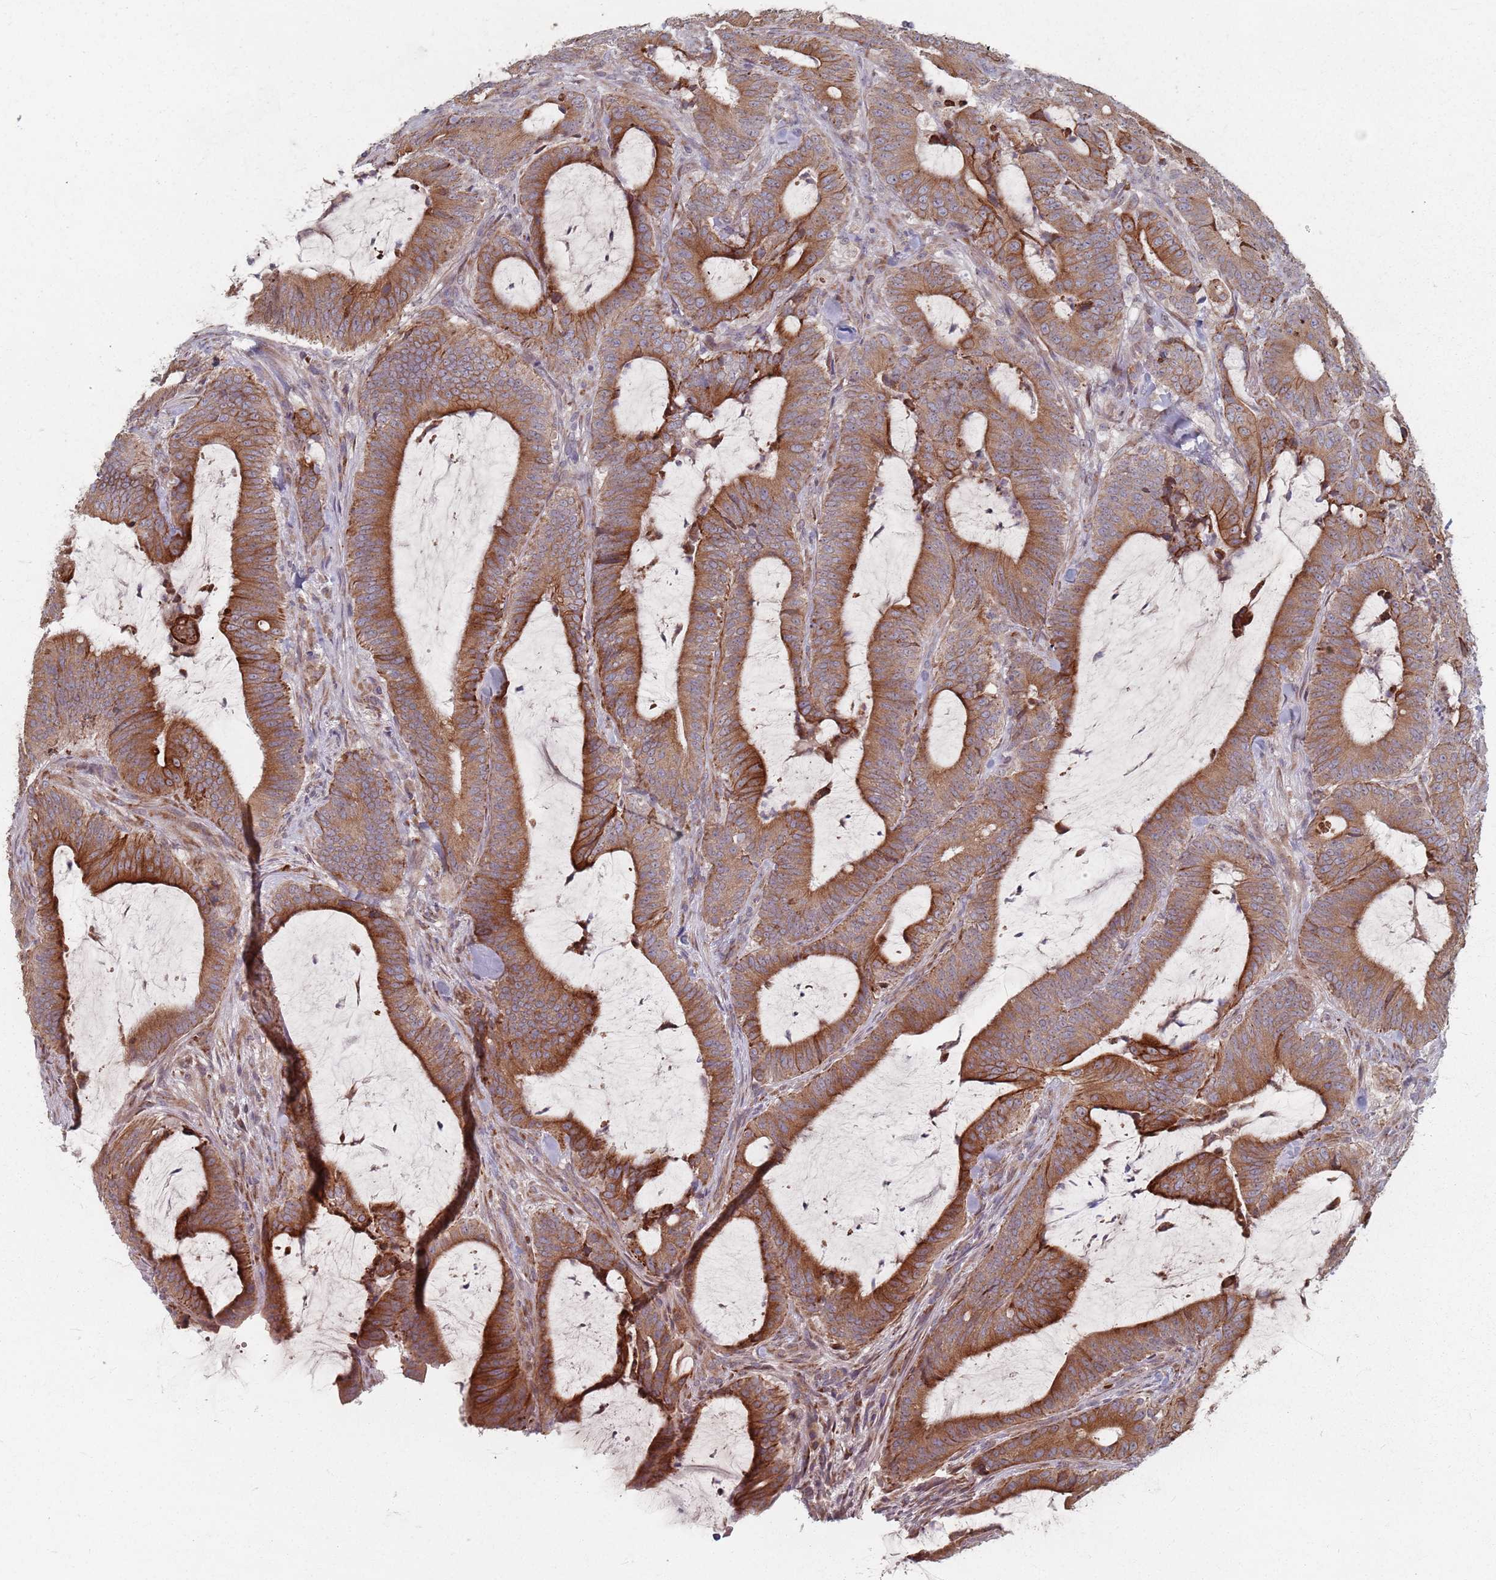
{"staining": {"intensity": "strong", "quantity": ">75%", "location": "cytoplasmic/membranous"}, "tissue": "colorectal cancer", "cell_type": "Tumor cells", "image_type": "cancer", "snomed": [{"axis": "morphology", "description": "Adenocarcinoma, NOS"}, {"axis": "topography", "description": "Colon"}], "caption": "Protein staining of adenocarcinoma (colorectal) tissue reveals strong cytoplasmic/membranous positivity in about >75% of tumor cells.", "gene": "ADAL", "patient": {"sex": "female", "age": 43}}